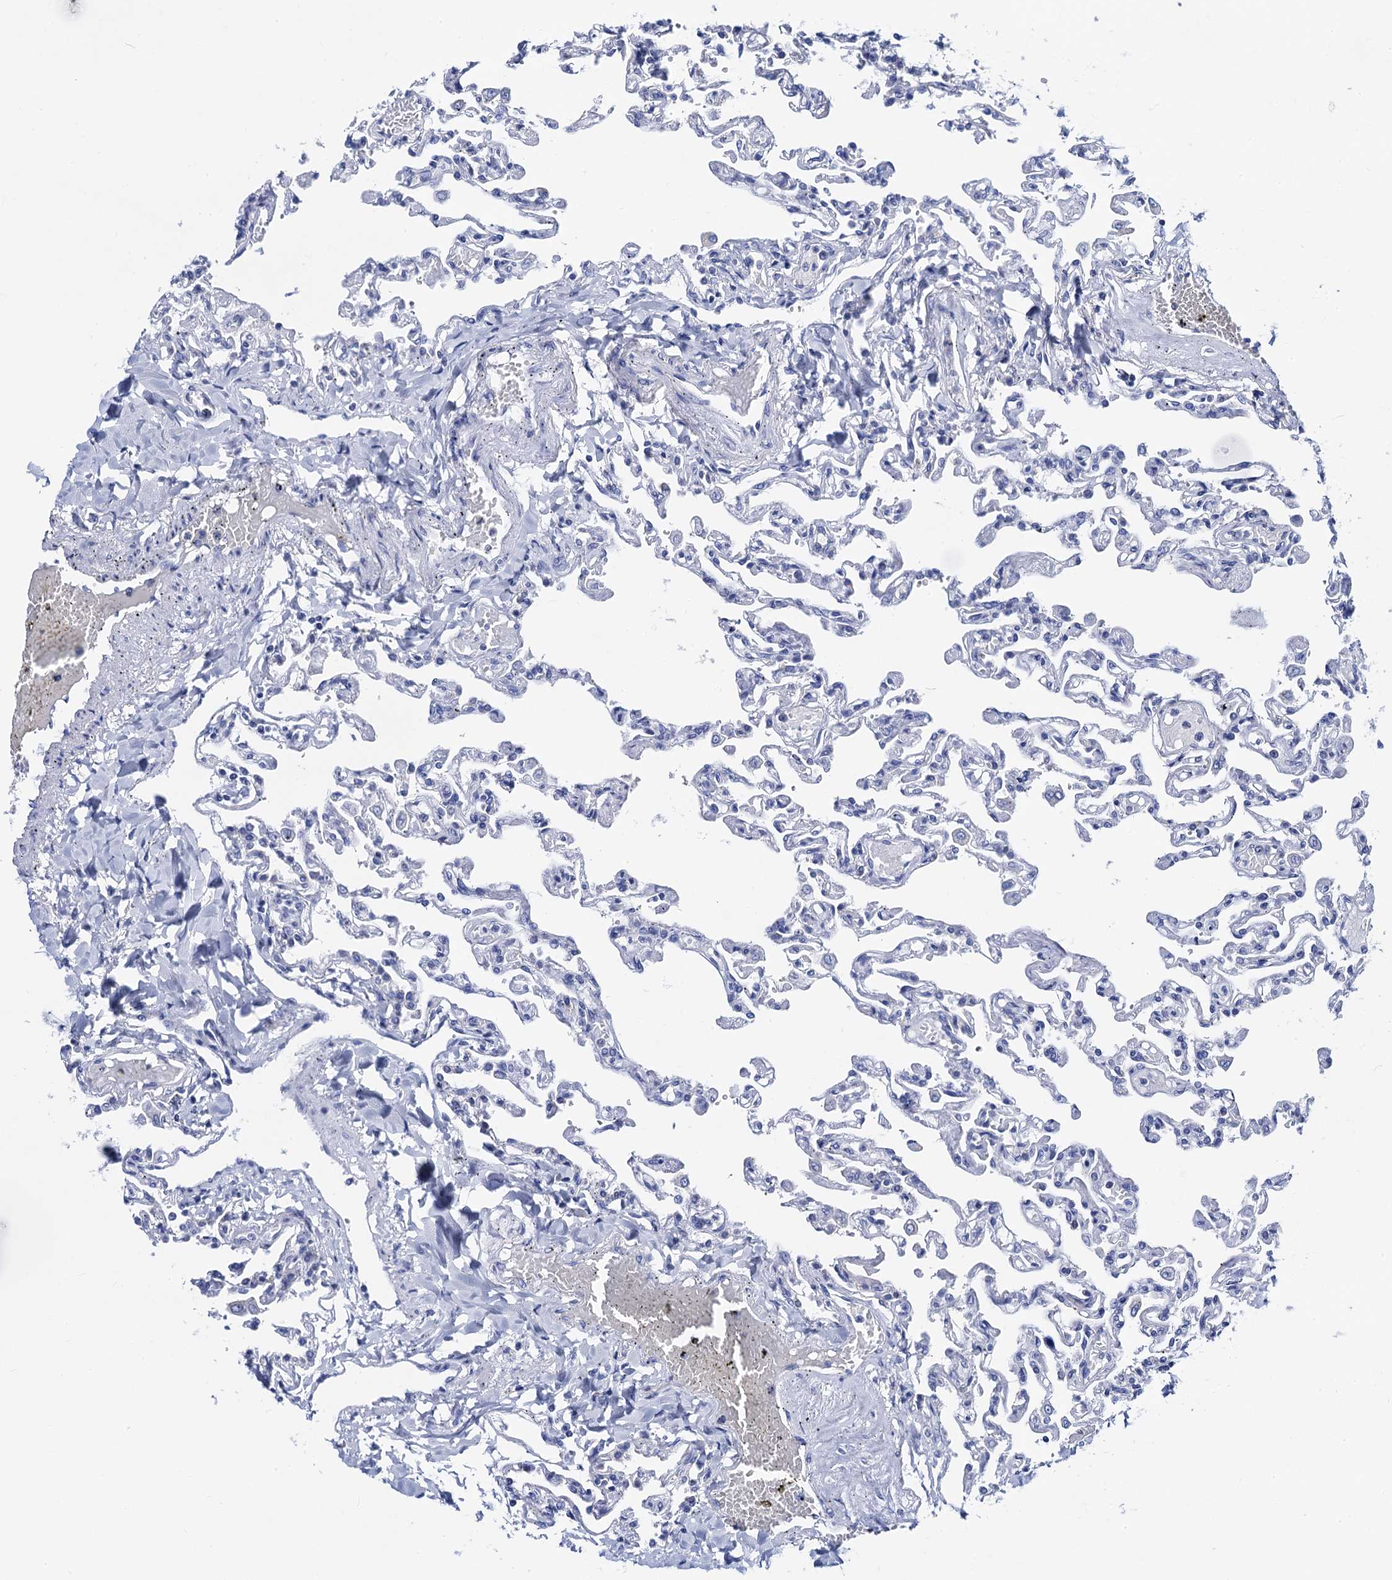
{"staining": {"intensity": "negative", "quantity": "none", "location": "none"}, "tissue": "lung", "cell_type": "Alveolar cells", "image_type": "normal", "snomed": [{"axis": "morphology", "description": "Normal tissue, NOS"}, {"axis": "topography", "description": "Lung"}], "caption": "Alveolar cells are negative for brown protein staining in benign lung. Brightfield microscopy of immunohistochemistry stained with DAB (3,3'-diaminobenzidine) (brown) and hematoxylin (blue), captured at high magnification.", "gene": "ACADSB", "patient": {"sex": "male", "age": 21}}